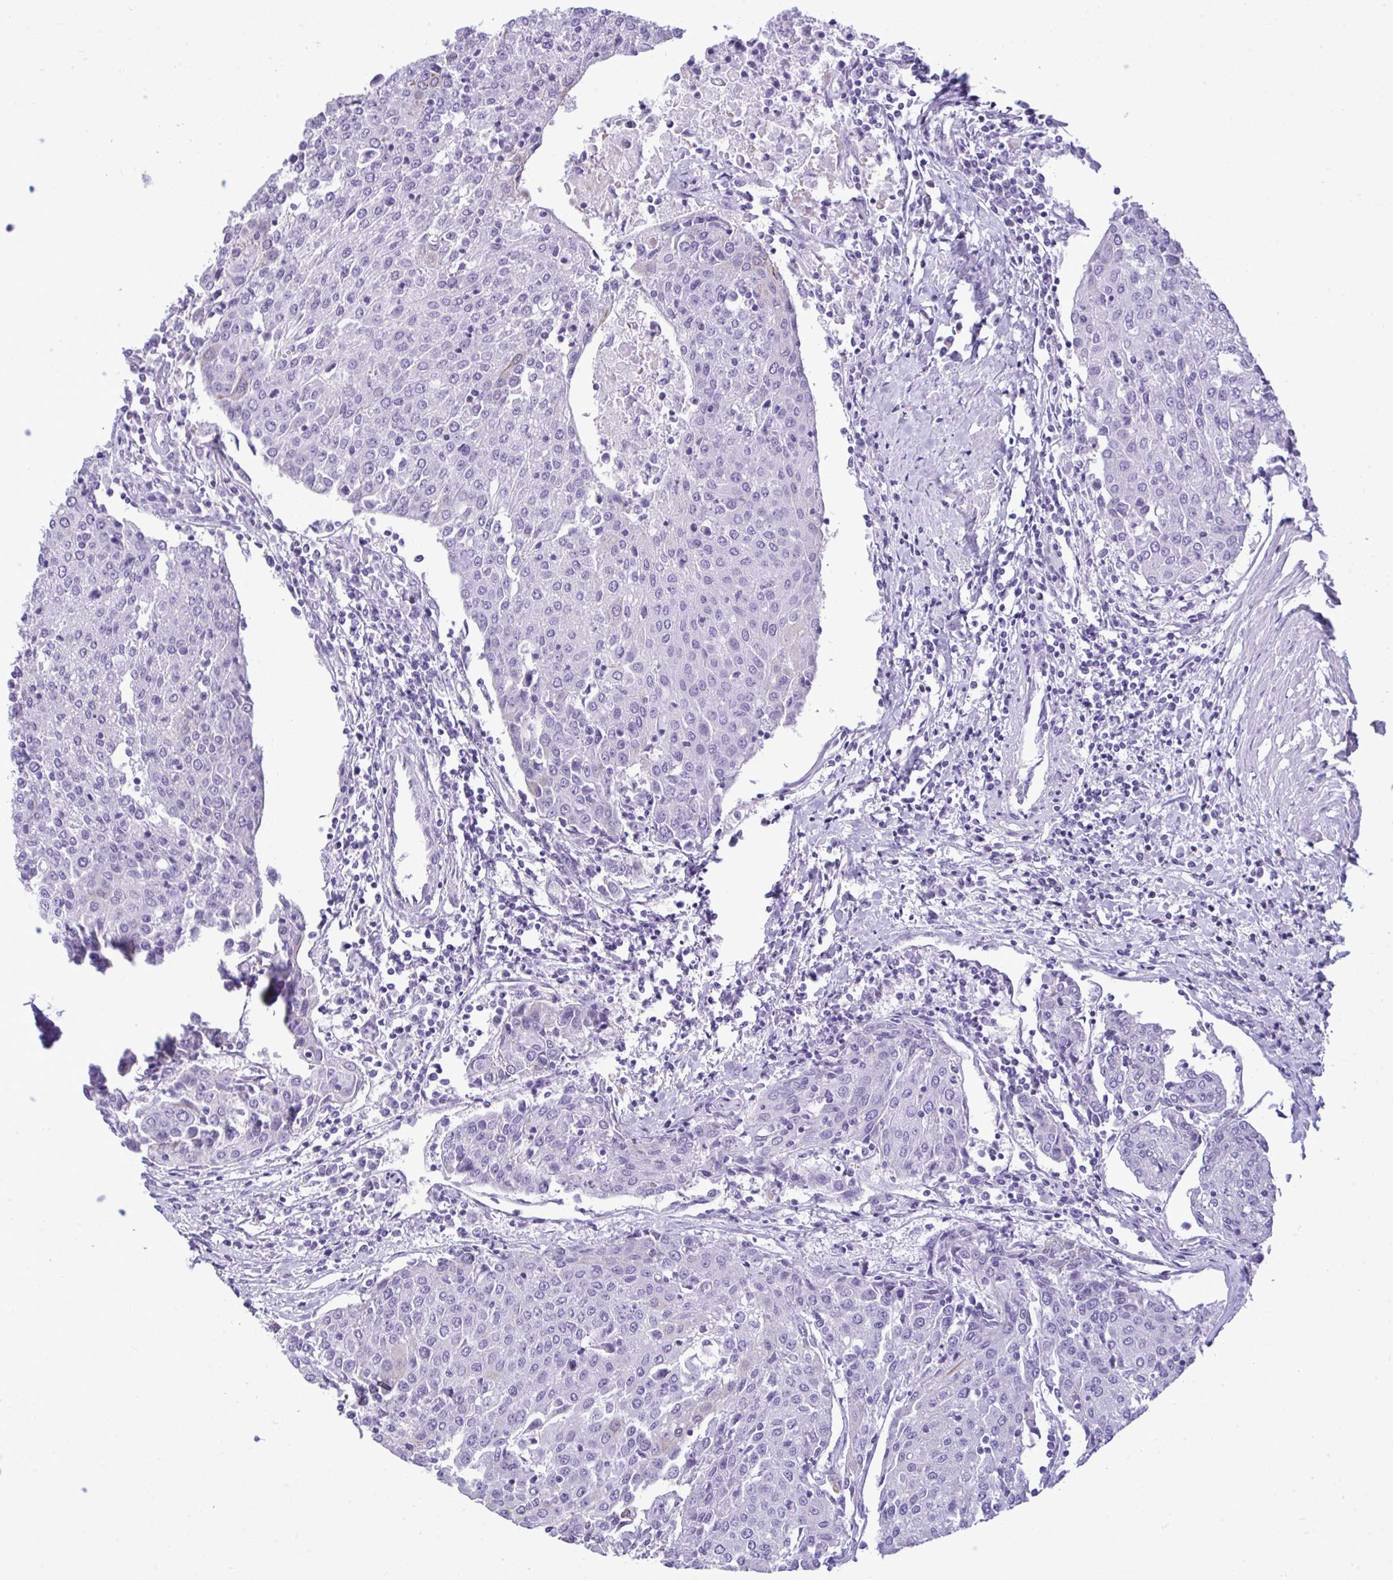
{"staining": {"intensity": "negative", "quantity": "none", "location": "none"}, "tissue": "urothelial cancer", "cell_type": "Tumor cells", "image_type": "cancer", "snomed": [{"axis": "morphology", "description": "Urothelial carcinoma, High grade"}, {"axis": "topography", "description": "Urinary bladder"}], "caption": "Human urothelial carcinoma (high-grade) stained for a protein using immunohistochemistry reveals no staining in tumor cells.", "gene": "PRM2", "patient": {"sex": "female", "age": 85}}